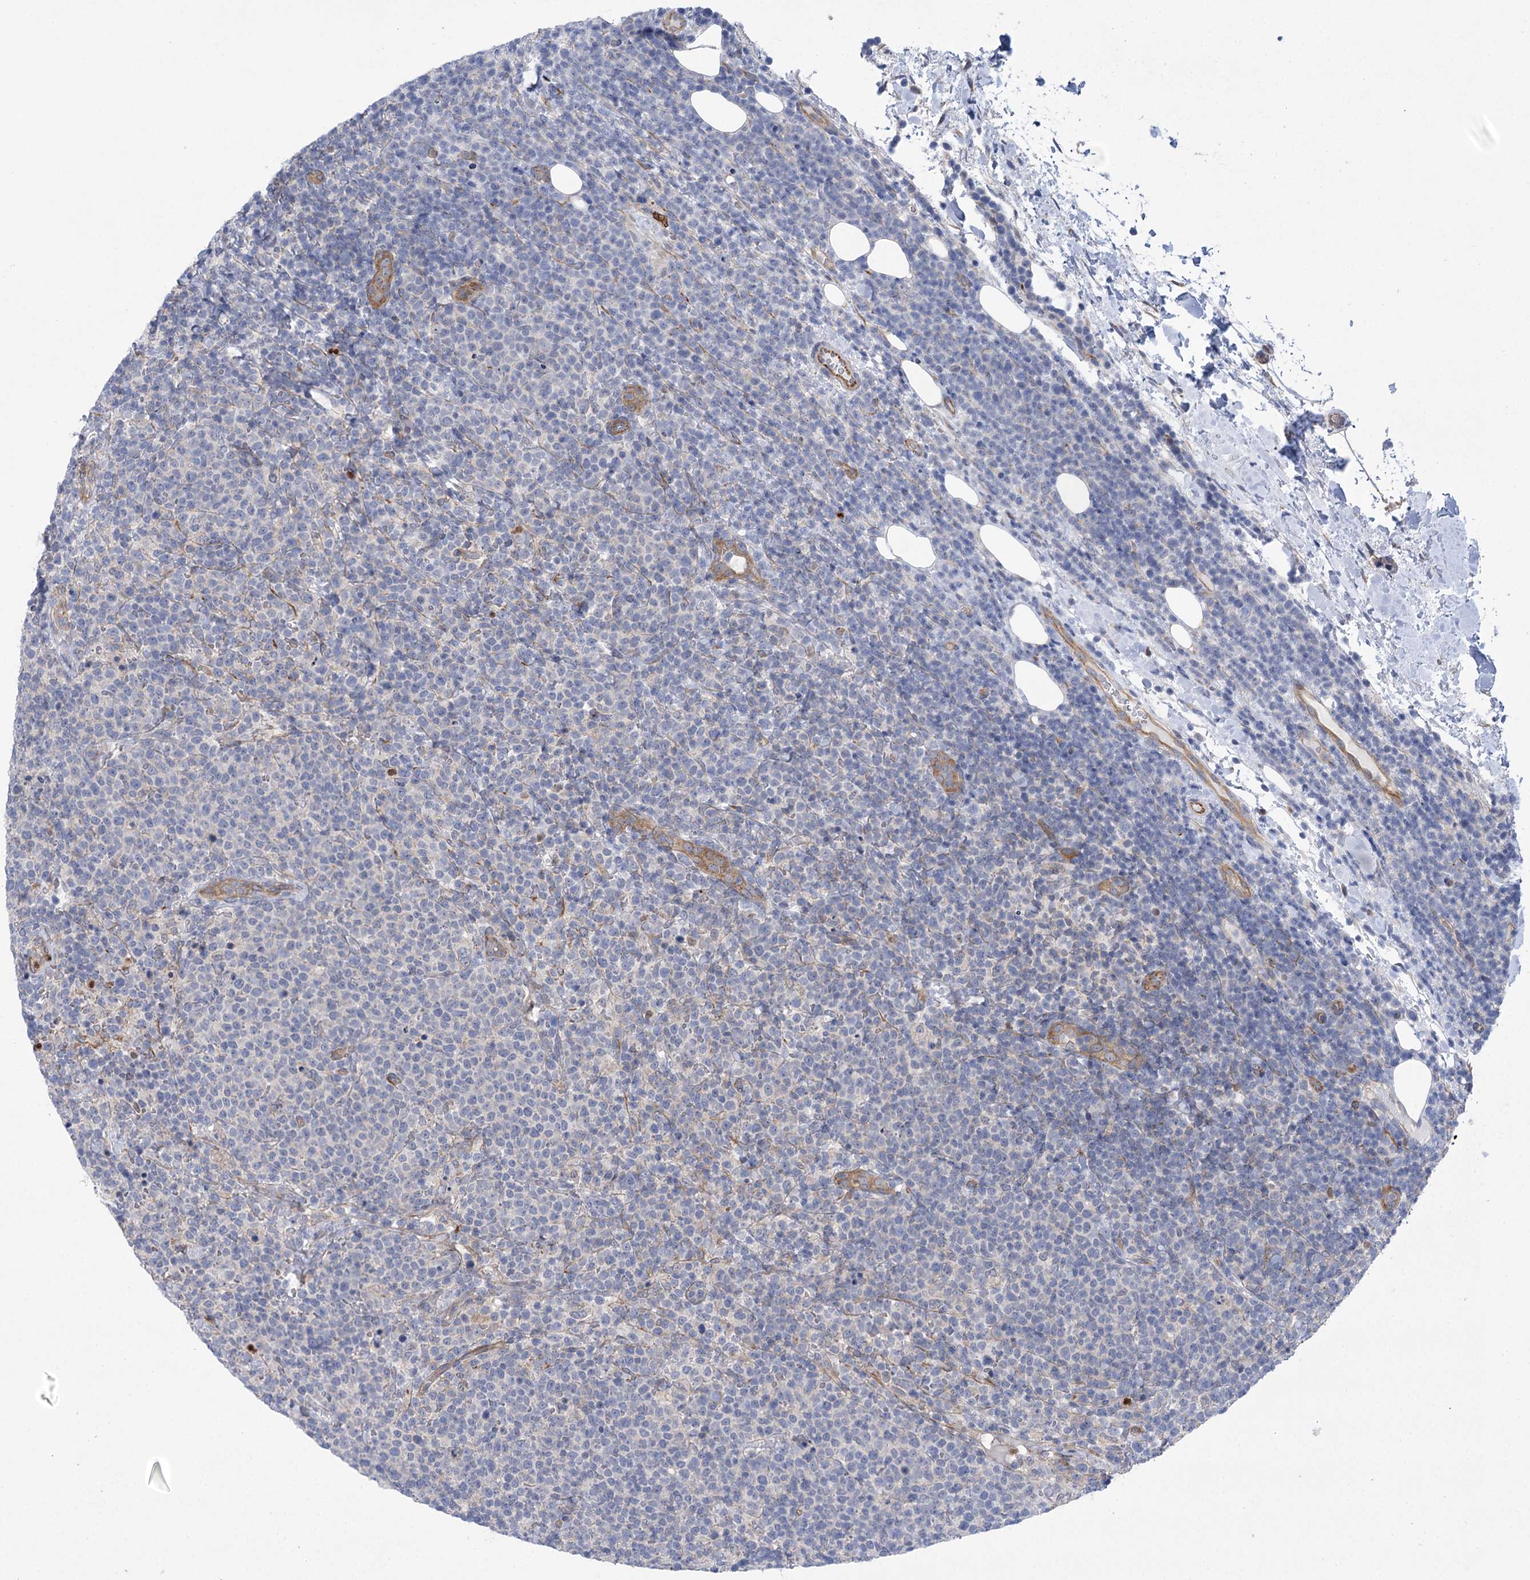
{"staining": {"intensity": "negative", "quantity": "none", "location": "none"}, "tissue": "lymphoma", "cell_type": "Tumor cells", "image_type": "cancer", "snomed": [{"axis": "morphology", "description": "Malignant lymphoma, non-Hodgkin's type, High grade"}, {"axis": "topography", "description": "Lymph node"}], "caption": "Immunohistochemistry (IHC) image of neoplastic tissue: malignant lymphoma, non-Hodgkin's type (high-grade) stained with DAB (3,3'-diaminobenzidine) reveals no significant protein positivity in tumor cells.", "gene": "THAP6", "patient": {"sex": "male", "age": 61}}